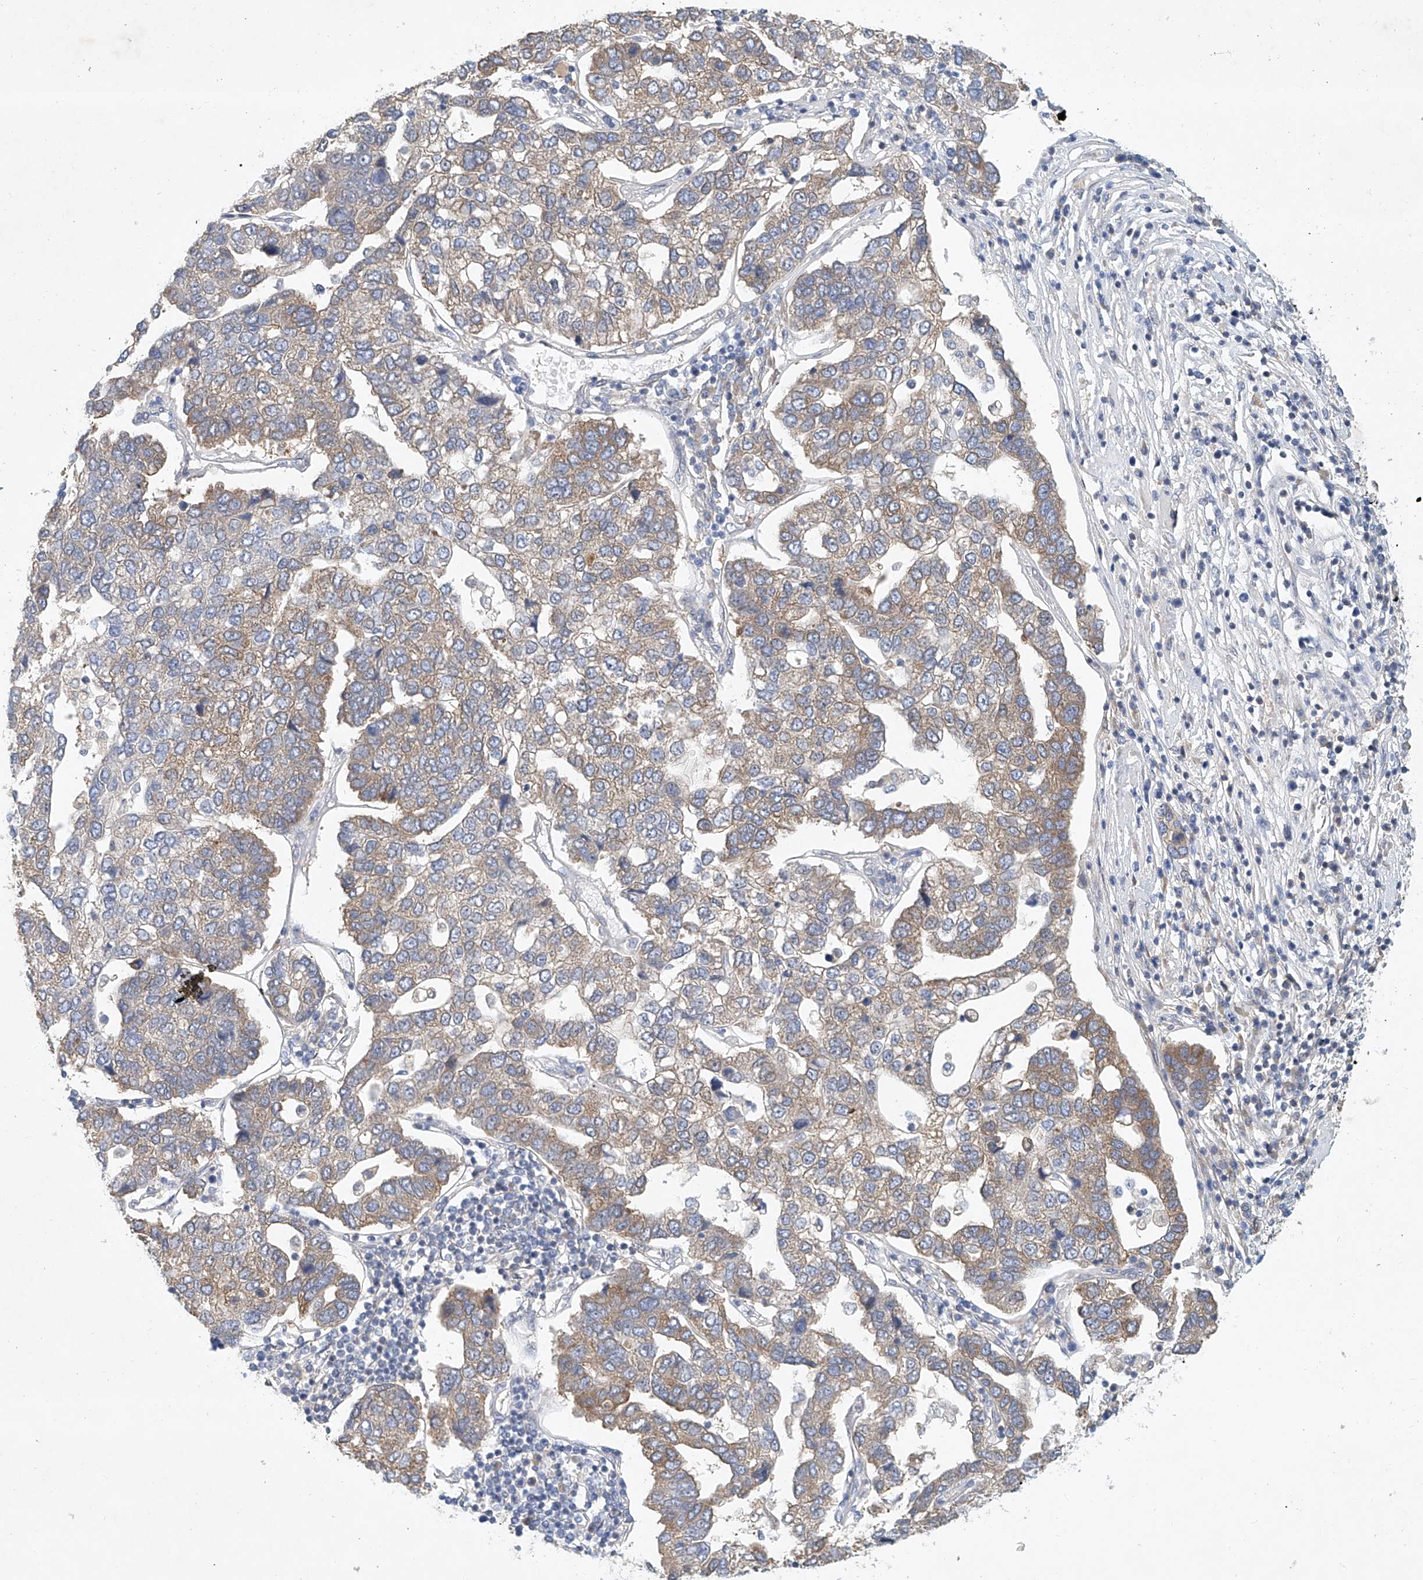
{"staining": {"intensity": "moderate", "quantity": "25%-75%", "location": "cytoplasmic/membranous"}, "tissue": "pancreatic cancer", "cell_type": "Tumor cells", "image_type": "cancer", "snomed": [{"axis": "morphology", "description": "Adenocarcinoma, NOS"}, {"axis": "topography", "description": "Pancreas"}], "caption": "The histopathology image exhibits a brown stain indicating the presence of a protein in the cytoplasmic/membranous of tumor cells in pancreatic cancer (adenocarcinoma).", "gene": "CARMIL1", "patient": {"sex": "female", "age": 61}}